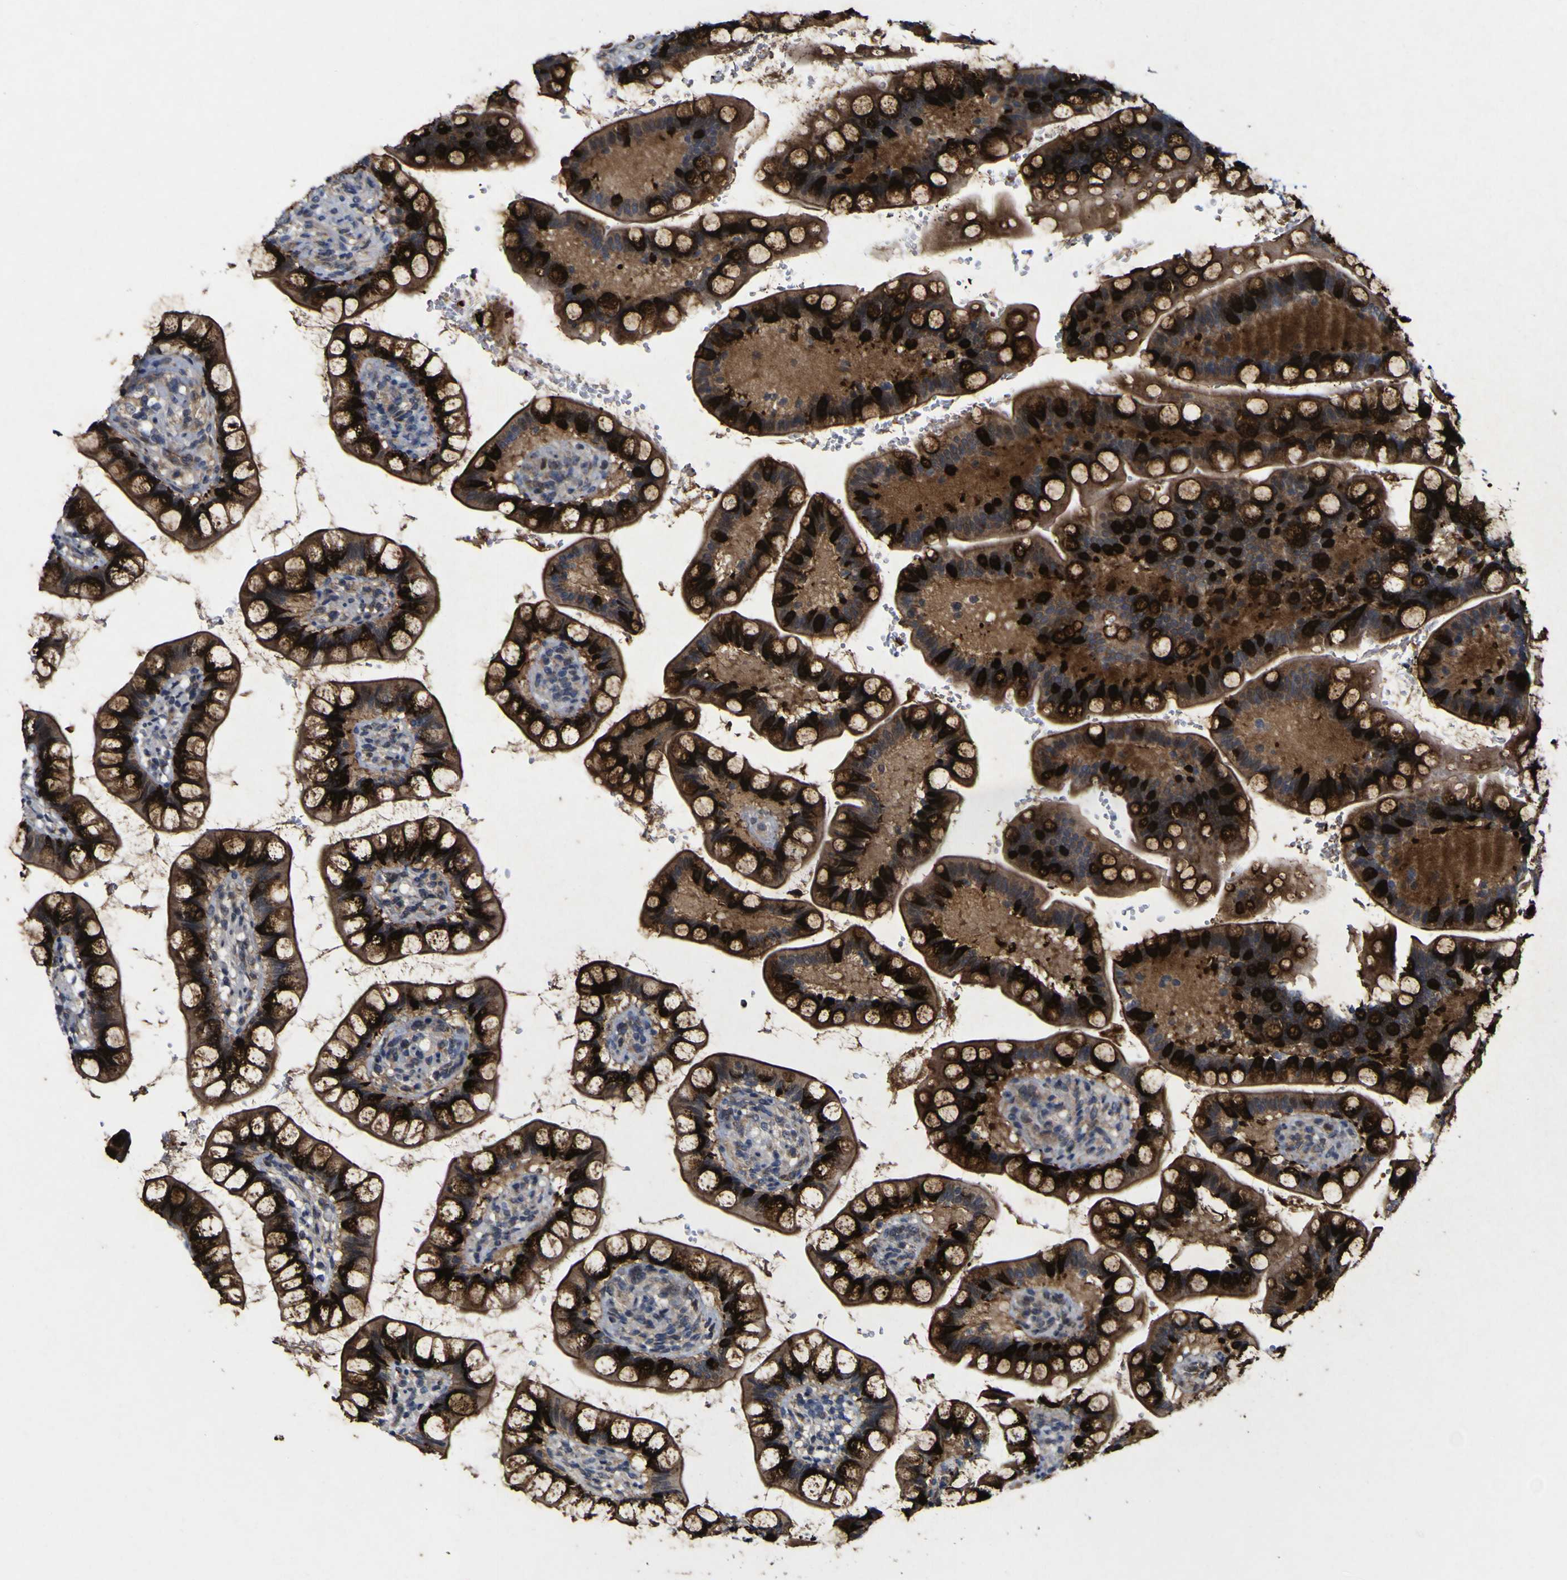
{"staining": {"intensity": "strong", "quantity": ">75%", "location": "cytoplasmic/membranous"}, "tissue": "small intestine", "cell_type": "Glandular cells", "image_type": "normal", "snomed": [{"axis": "morphology", "description": "Normal tissue, NOS"}, {"axis": "topography", "description": "Small intestine"}], "caption": "IHC (DAB) staining of normal human small intestine demonstrates strong cytoplasmic/membranous protein expression in approximately >75% of glandular cells.", "gene": "CCL2", "patient": {"sex": "female", "age": 58}}